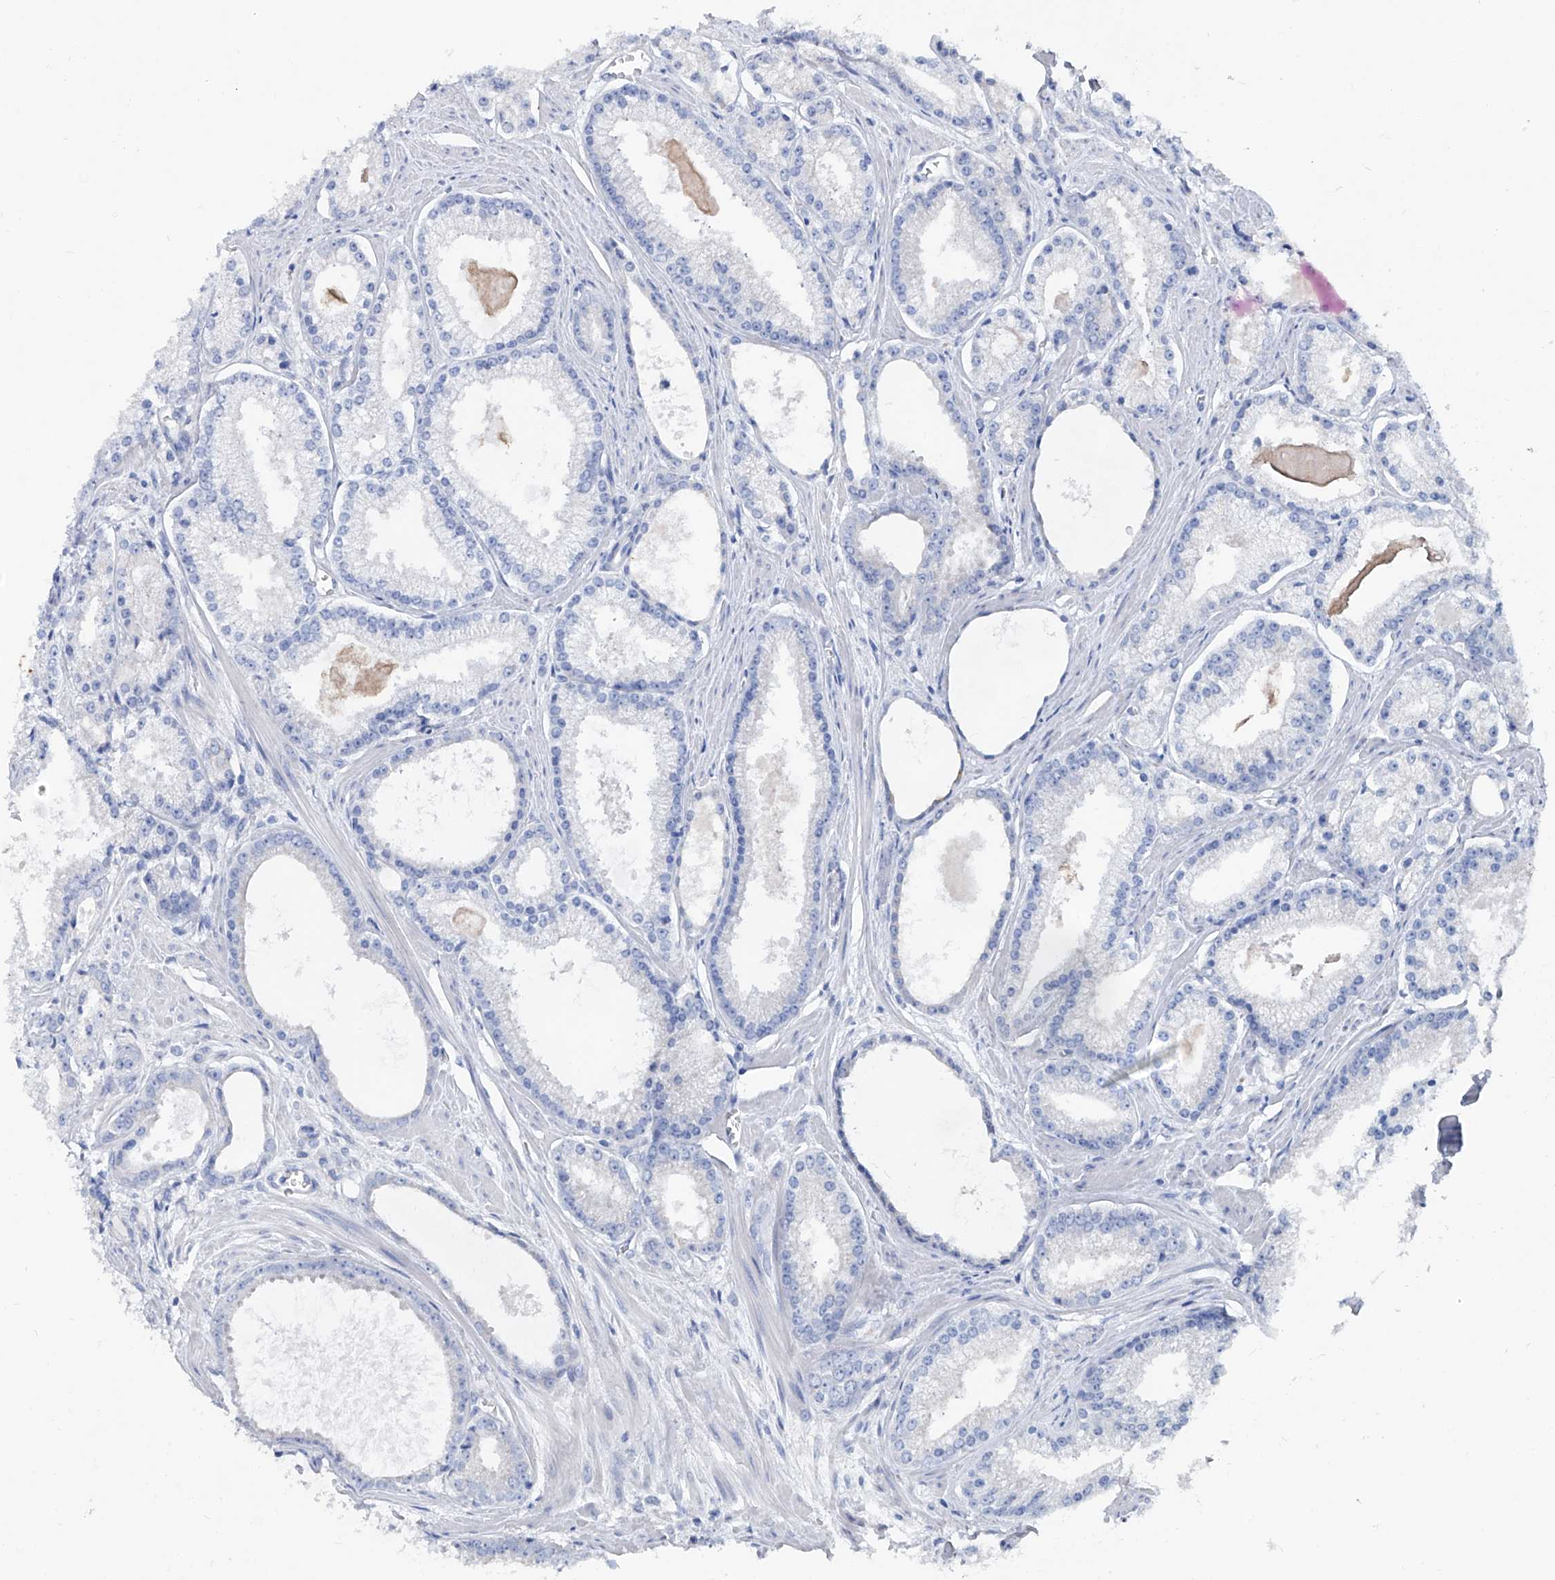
{"staining": {"intensity": "negative", "quantity": "none", "location": "none"}, "tissue": "prostate cancer", "cell_type": "Tumor cells", "image_type": "cancer", "snomed": [{"axis": "morphology", "description": "Adenocarcinoma, Low grade"}, {"axis": "topography", "description": "Prostate"}], "caption": "This is a histopathology image of IHC staining of prostate low-grade adenocarcinoma, which shows no expression in tumor cells.", "gene": "KLHL17", "patient": {"sex": "male", "age": 54}}